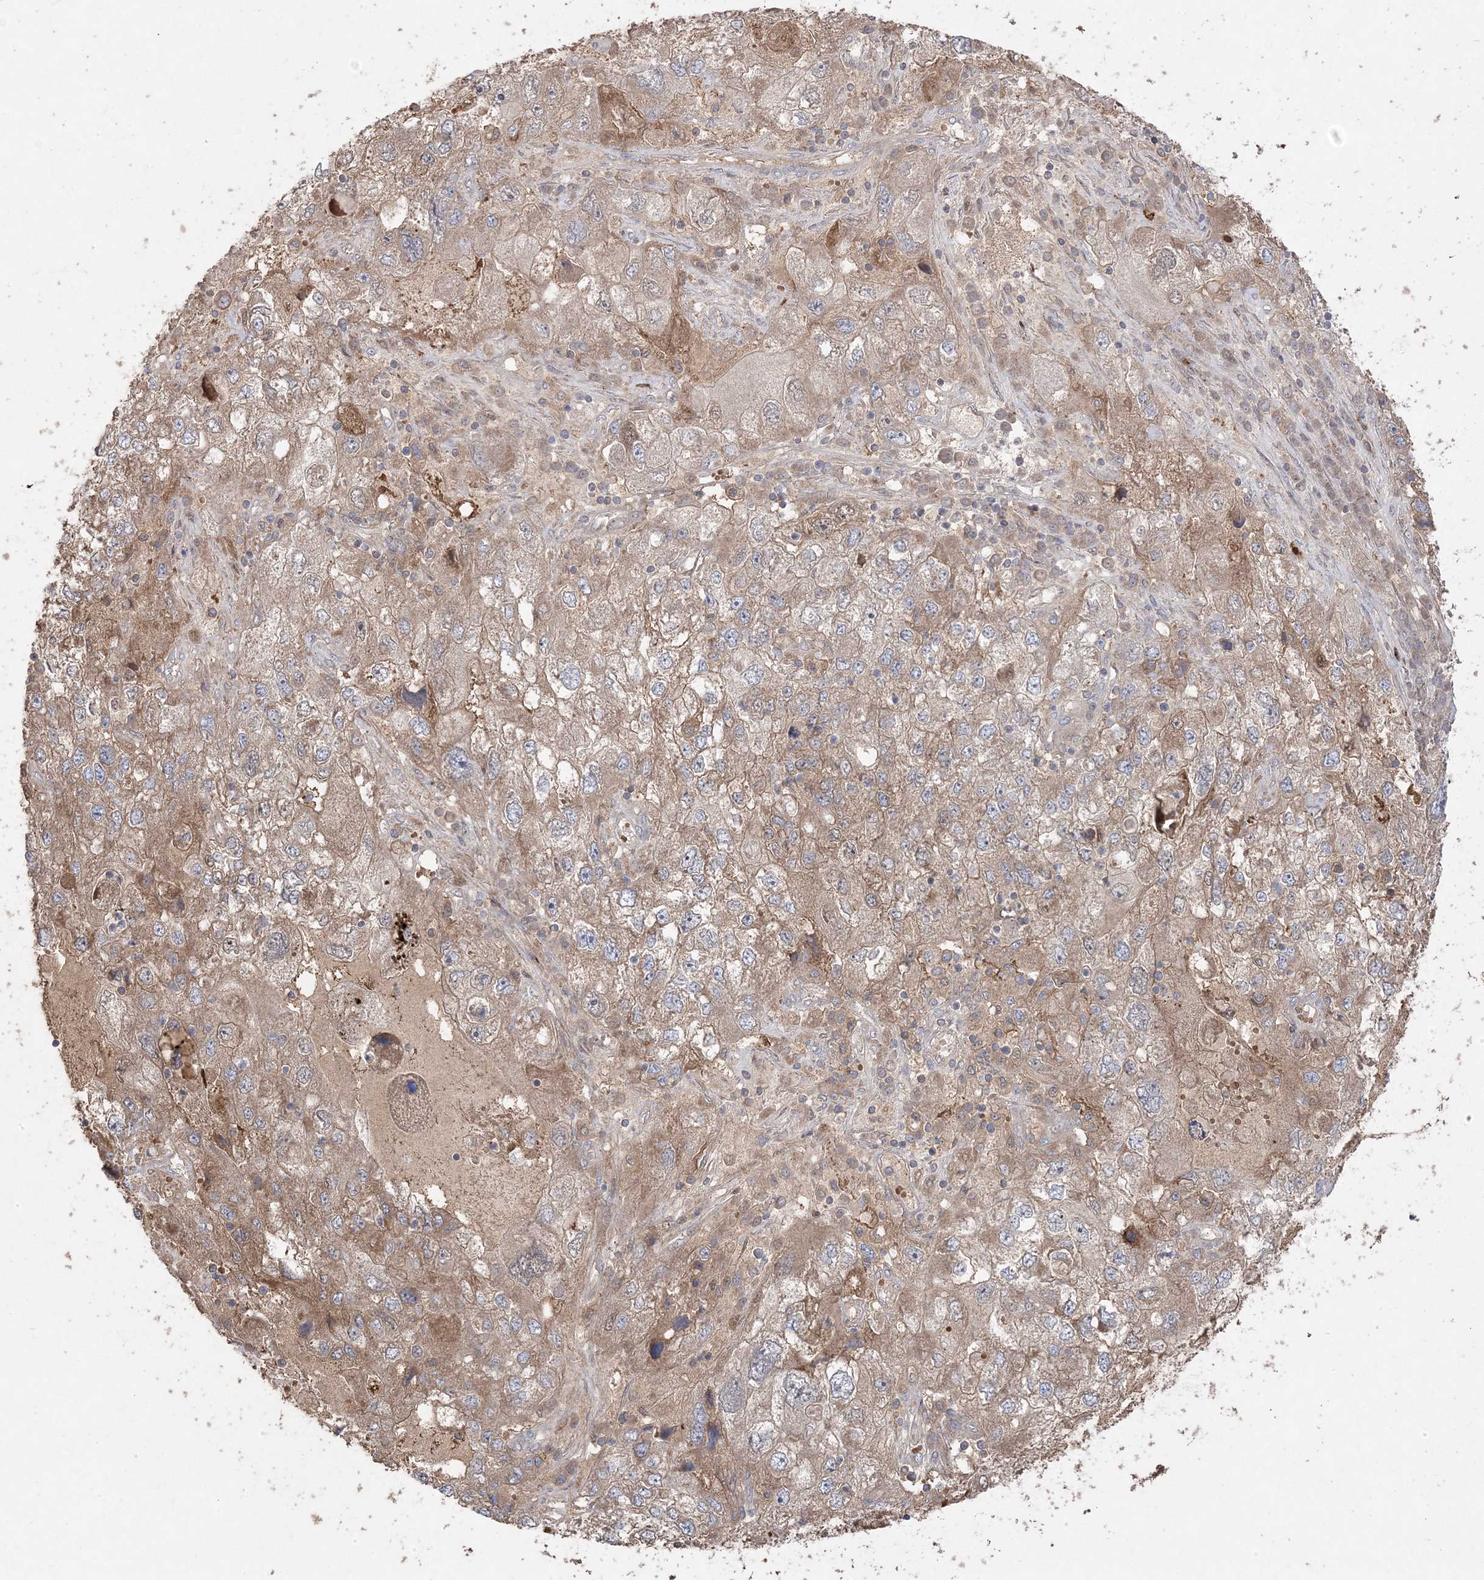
{"staining": {"intensity": "moderate", "quantity": ">75%", "location": "cytoplasmic/membranous"}, "tissue": "endometrial cancer", "cell_type": "Tumor cells", "image_type": "cancer", "snomed": [{"axis": "morphology", "description": "Adenocarcinoma, NOS"}, {"axis": "topography", "description": "Endometrium"}], "caption": "Immunohistochemistry micrograph of human endometrial cancer (adenocarcinoma) stained for a protein (brown), which displays medium levels of moderate cytoplasmic/membranous positivity in about >75% of tumor cells.", "gene": "PPOX", "patient": {"sex": "female", "age": 49}}